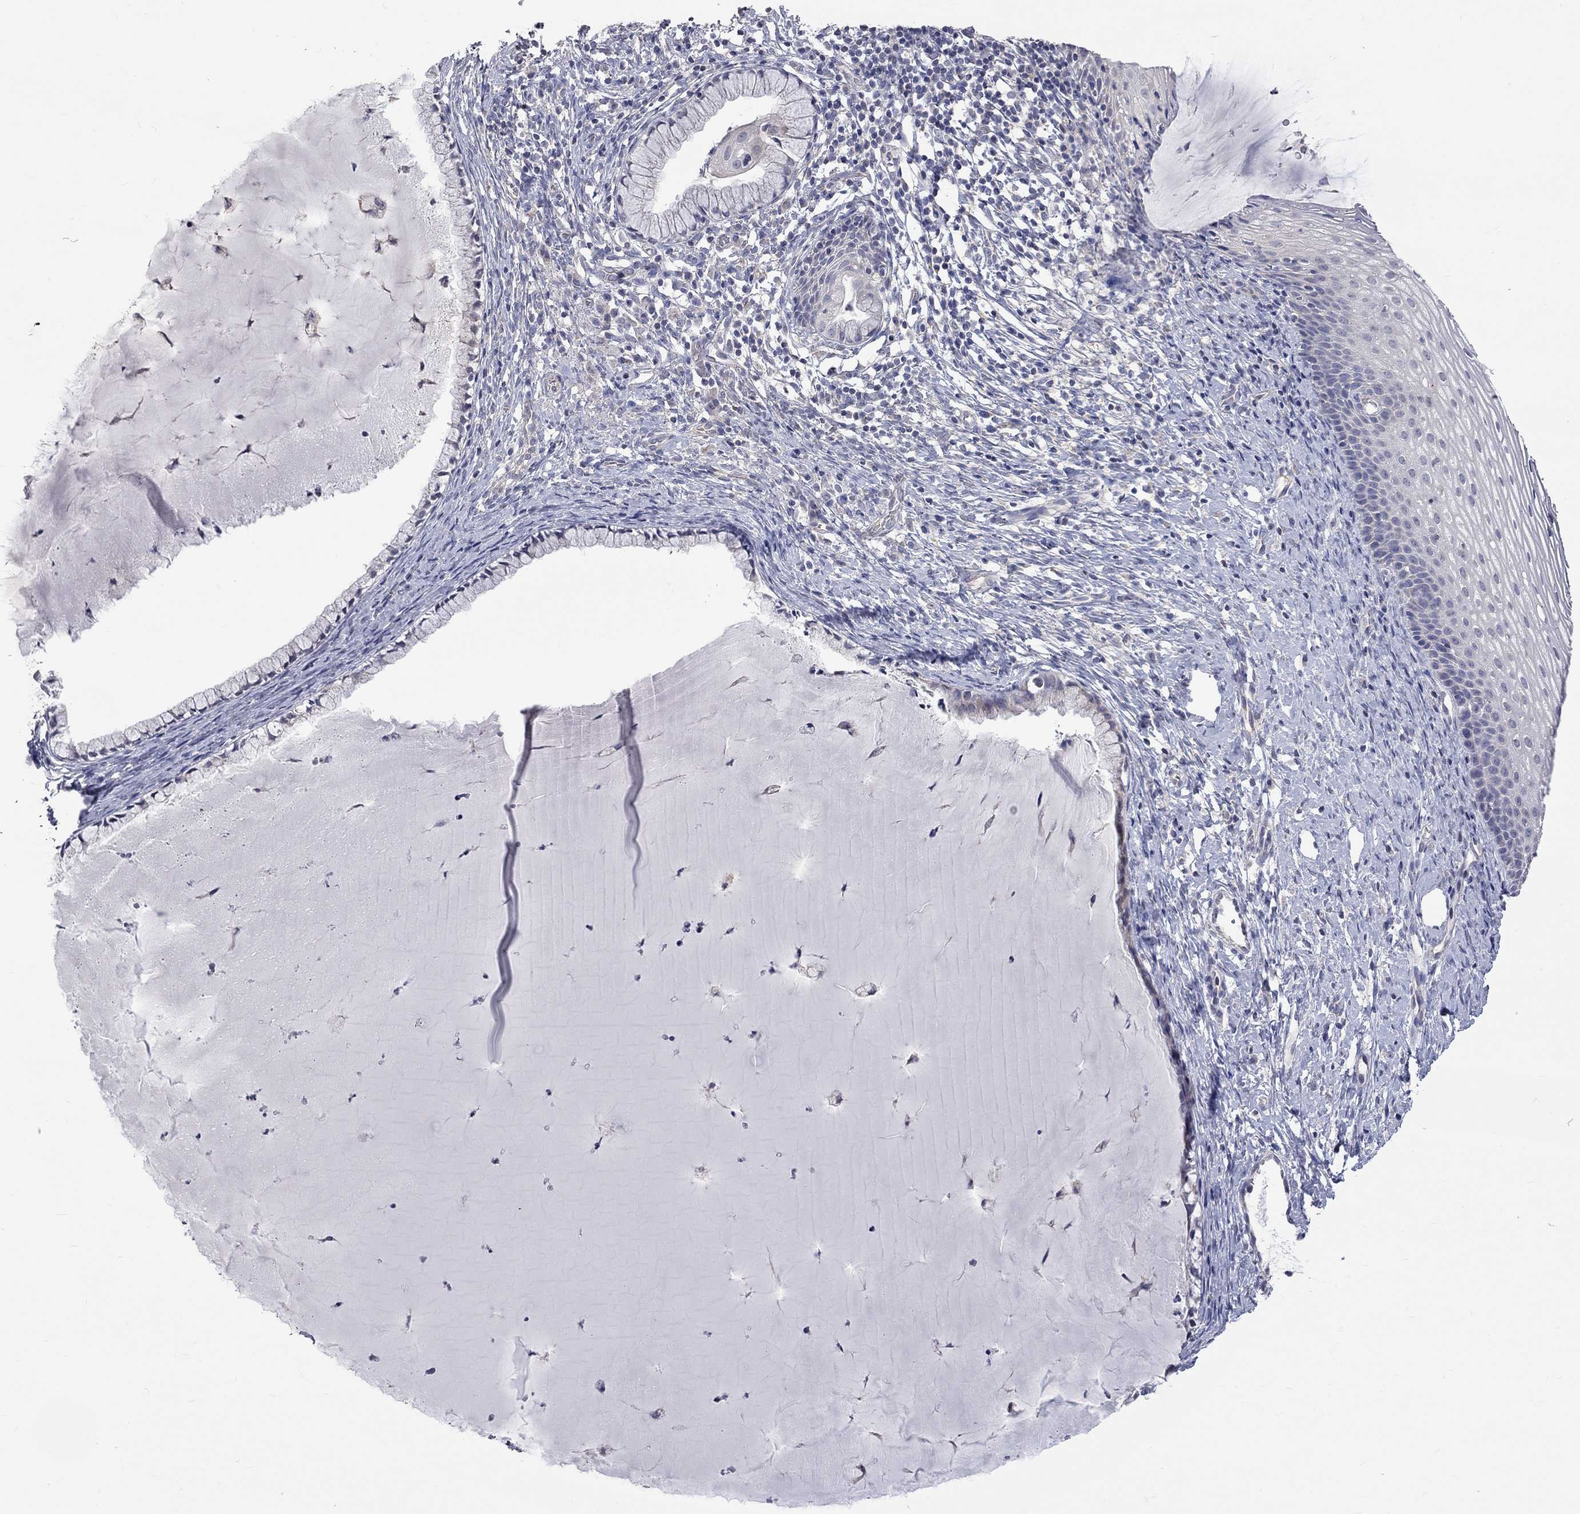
{"staining": {"intensity": "negative", "quantity": "none", "location": "none"}, "tissue": "cervix", "cell_type": "Glandular cells", "image_type": "normal", "snomed": [{"axis": "morphology", "description": "Normal tissue, NOS"}, {"axis": "topography", "description": "Cervix"}], "caption": "Immunohistochemistry (IHC) of unremarkable human cervix exhibits no positivity in glandular cells. The staining is performed using DAB (3,3'-diaminobenzidine) brown chromogen with nuclei counter-stained in using hematoxylin.", "gene": "OPRK1", "patient": {"sex": "female", "age": 39}}